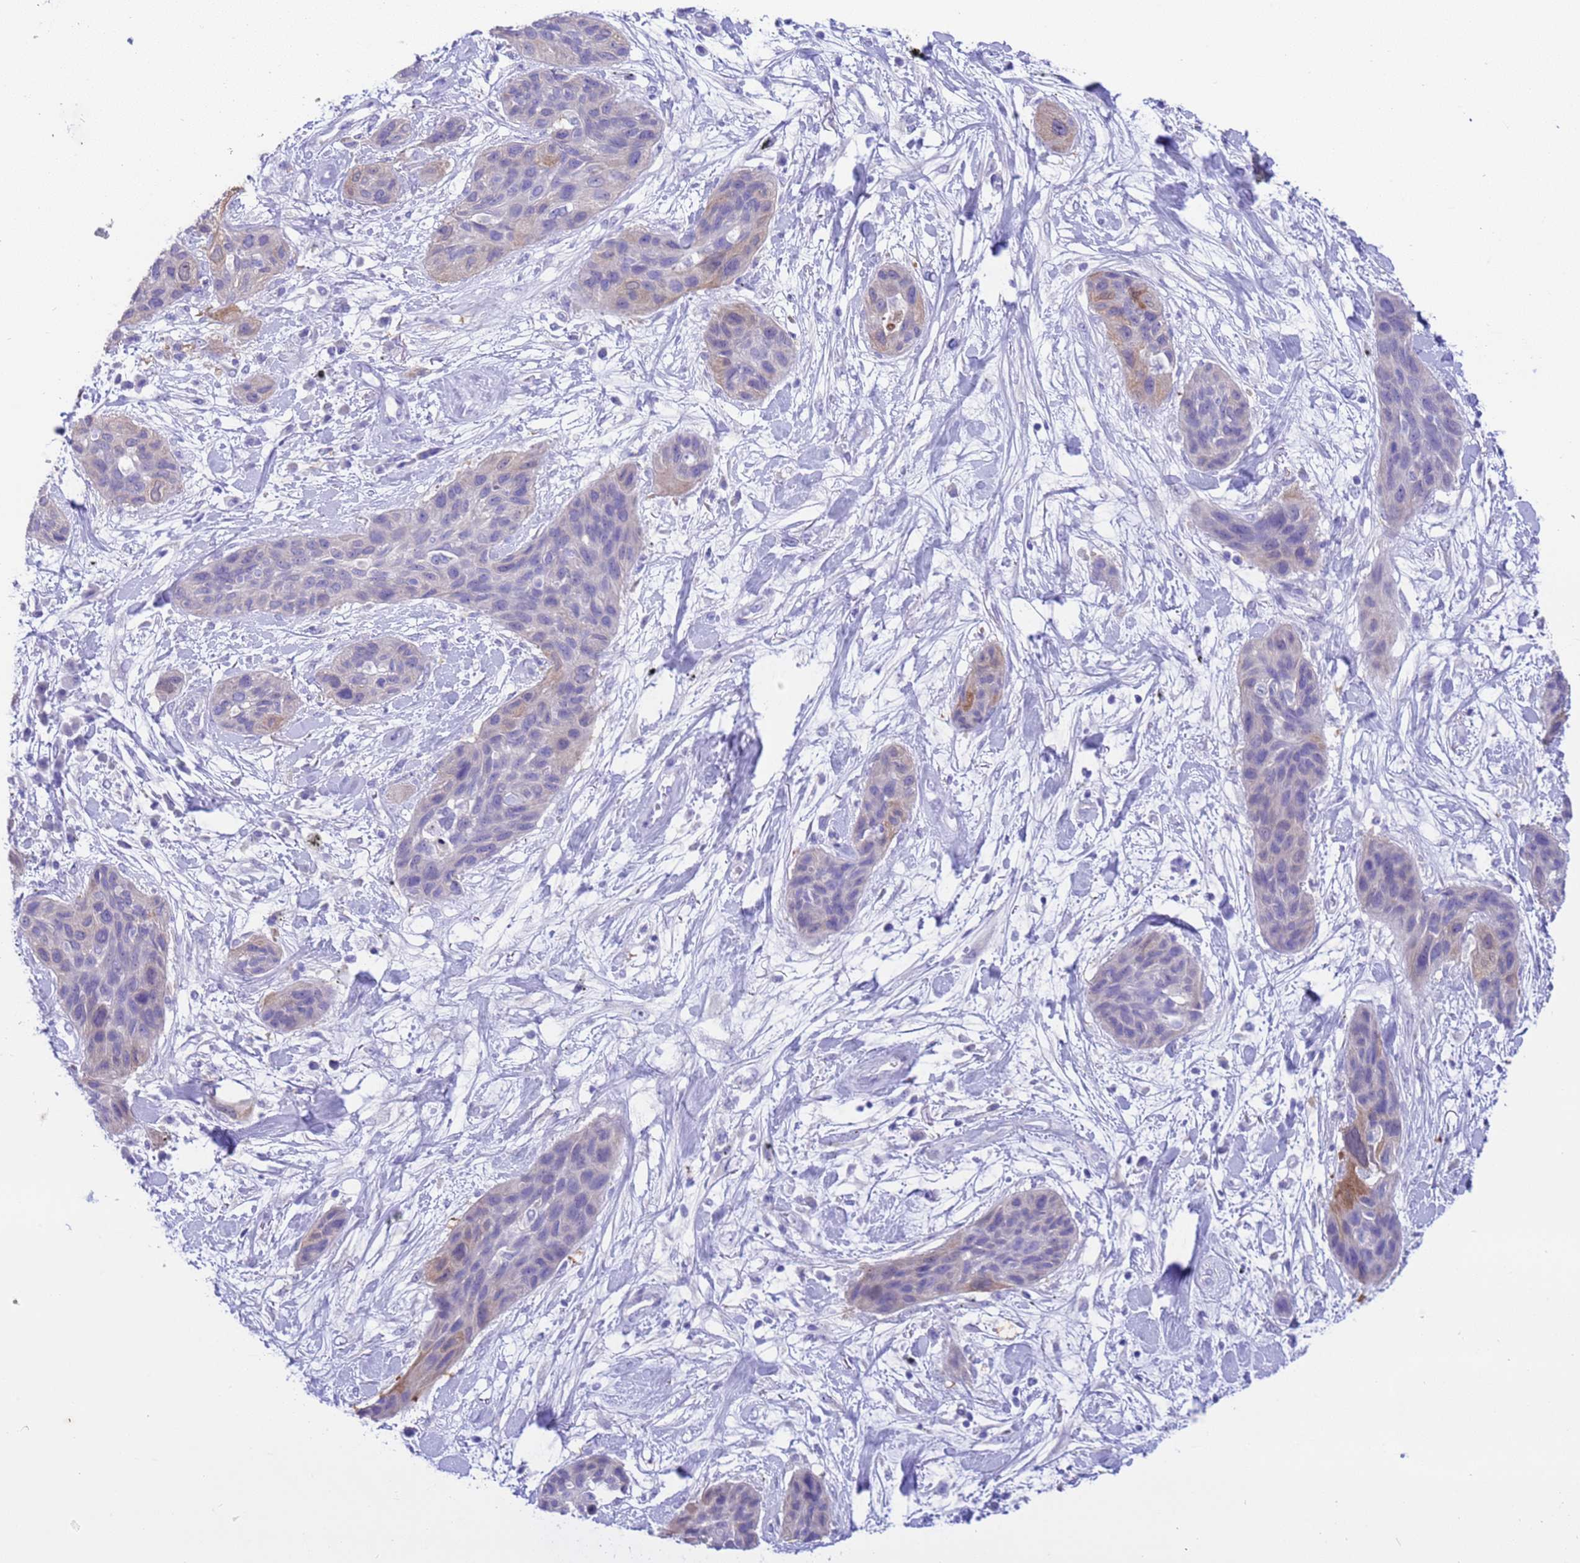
{"staining": {"intensity": "weak", "quantity": "<25%", "location": "cytoplasmic/membranous"}, "tissue": "lung cancer", "cell_type": "Tumor cells", "image_type": "cancer", "snomed": [{"axis": "morphology", "description": "Squamous cell carcinoma, NOS"}, {"axis": "topography", "description": "Lung"}], "caption": "Immunohistochemical staining of human lung cancer (squamous cell carcinoma) exhibits no significant expression in tumor cells. (DAB IHC with hematoxylin counter stain).", "gene": "USP38", "patient": {"sex": "female", "age": 70}}